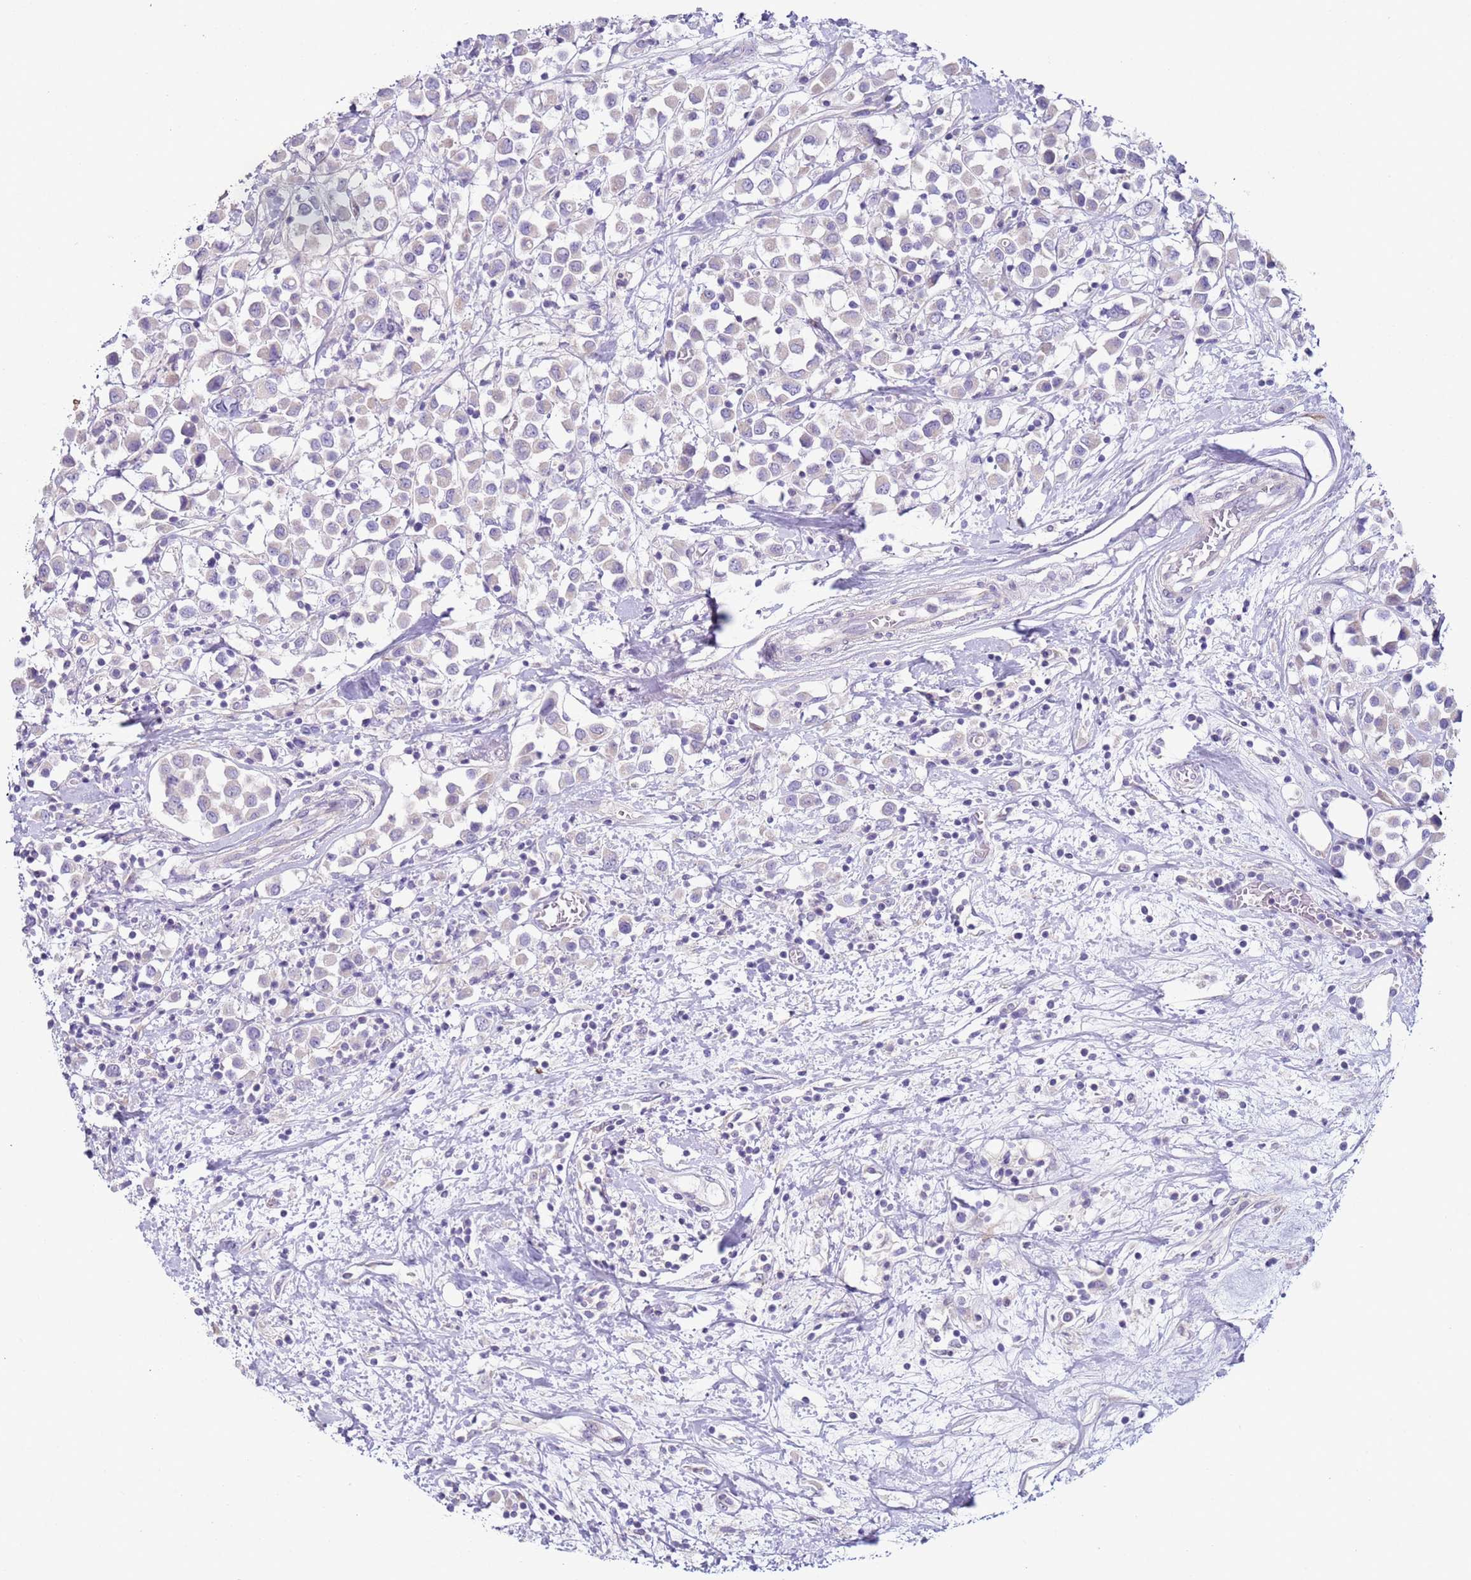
{"staining": {"intensity": "negative", "quantity": "none", "location": "none"}, "tissue": "breast cancer", "cell_type": "Tumor cells", "image_type": "cancer", "snomed": [{"axis": "morphology", "description": "Duct carcinoma"}, {"axis": "topography", "description": "Breast"}], "caption": "Immunohistochemistry photomicrograph of neoplastic tissue: breast infiltrating ductal carcinoma stained with DAB reveals no significant protein positivity in tumor cells.", "gene": "NPAP1", "patient": {"sex": "female", "age": 61}}